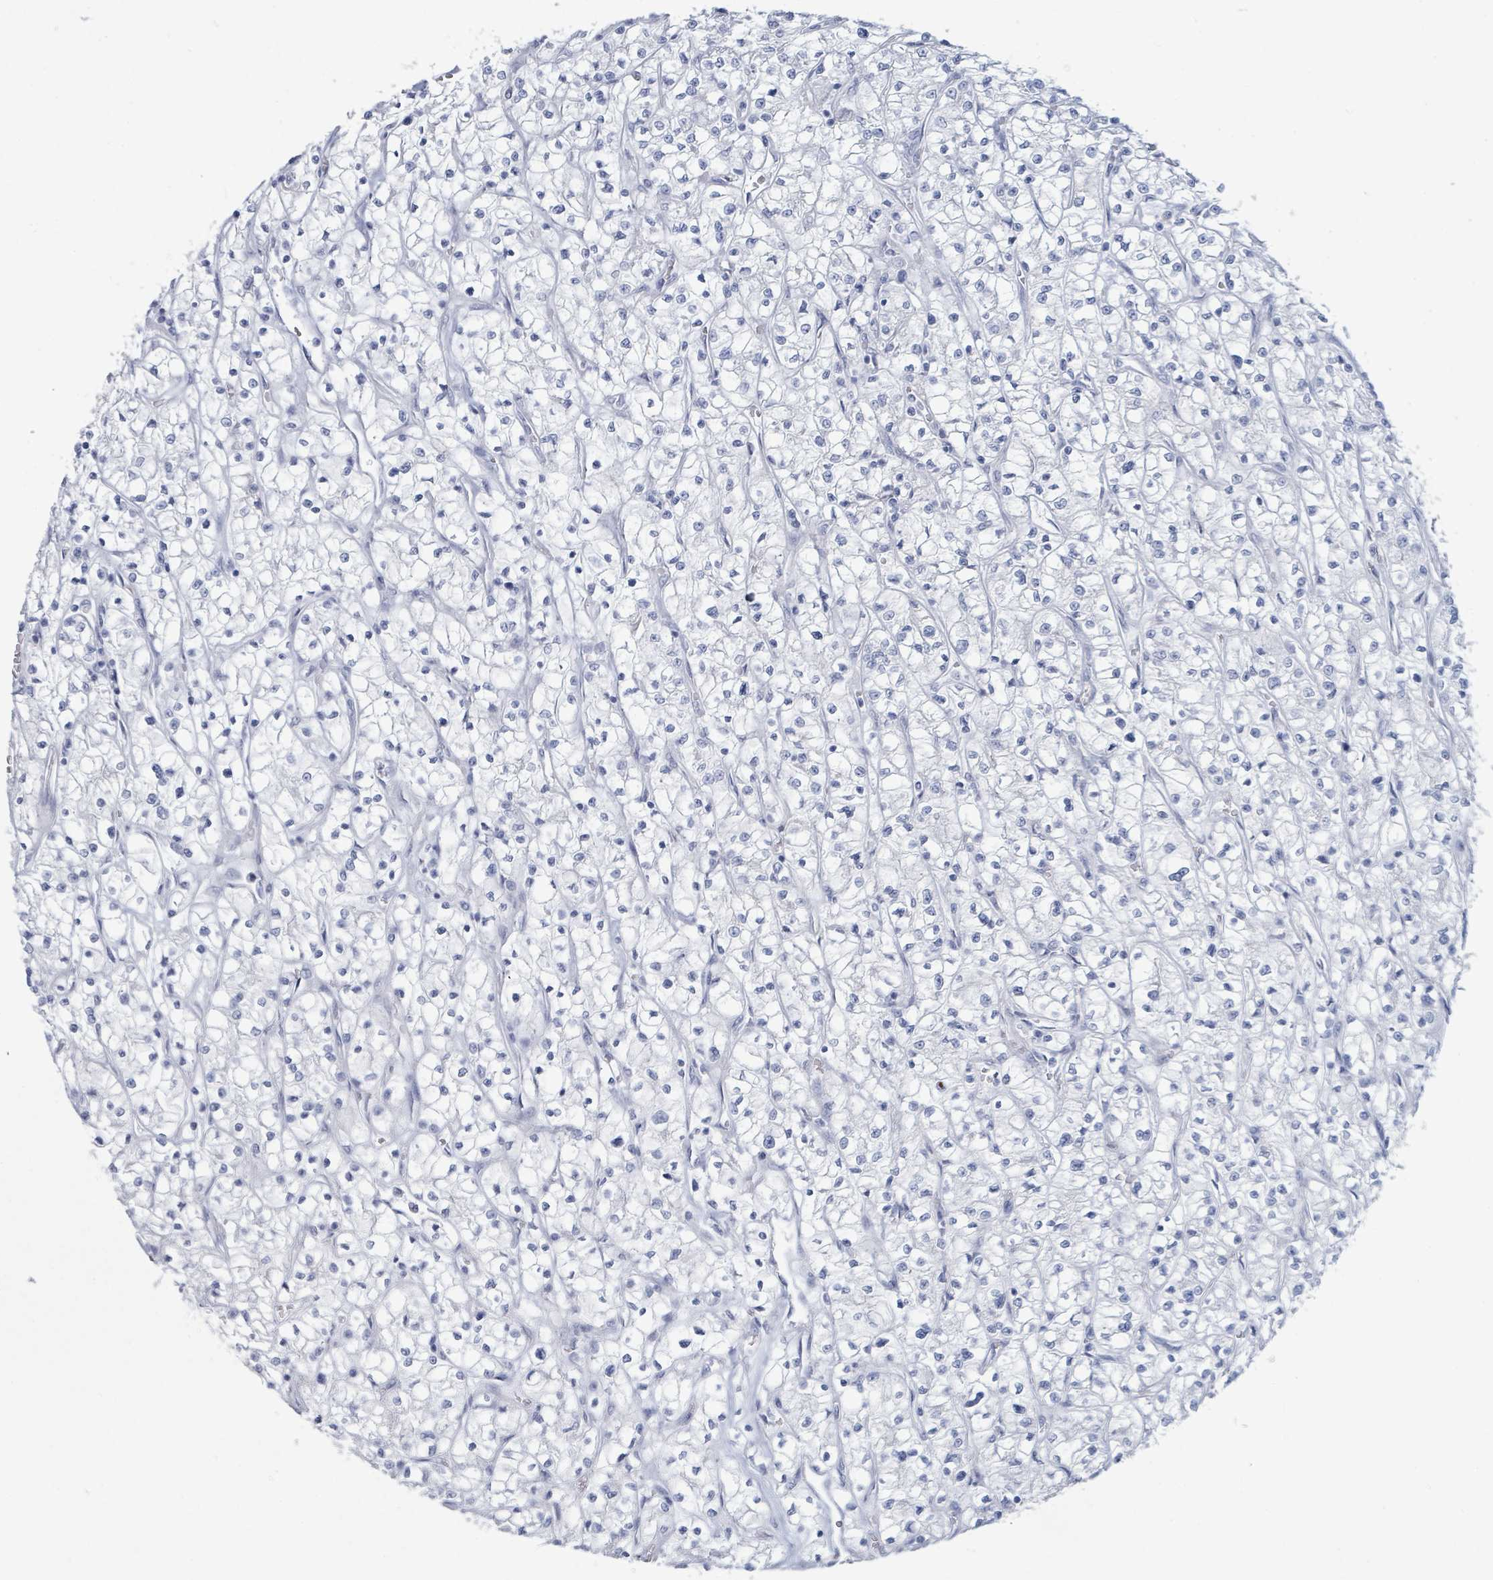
{"staining": {"intensity": "negative", "quantity": "none", "location": "none"}, "tissue": "renal cancer", "cell_type": "Tumor cells", "image_type": "cancer", "snomed": [{"axis": "morphology", "description": "Adenocarcinoma, NOS"}, {"axis": "topography", "description": "Kidney"}], "caption": "Renal adenocarcinoma was stained to show a protein in brown. There is no significant staining in tumor cells. (Stains: DAB immunohistochemistry (IHC) with hematoxylin counter stain, Microscopy: brightfield microscopy at high magnification).", "gene": "PGA3", "patient": {"sex": "female", "age": 64}}